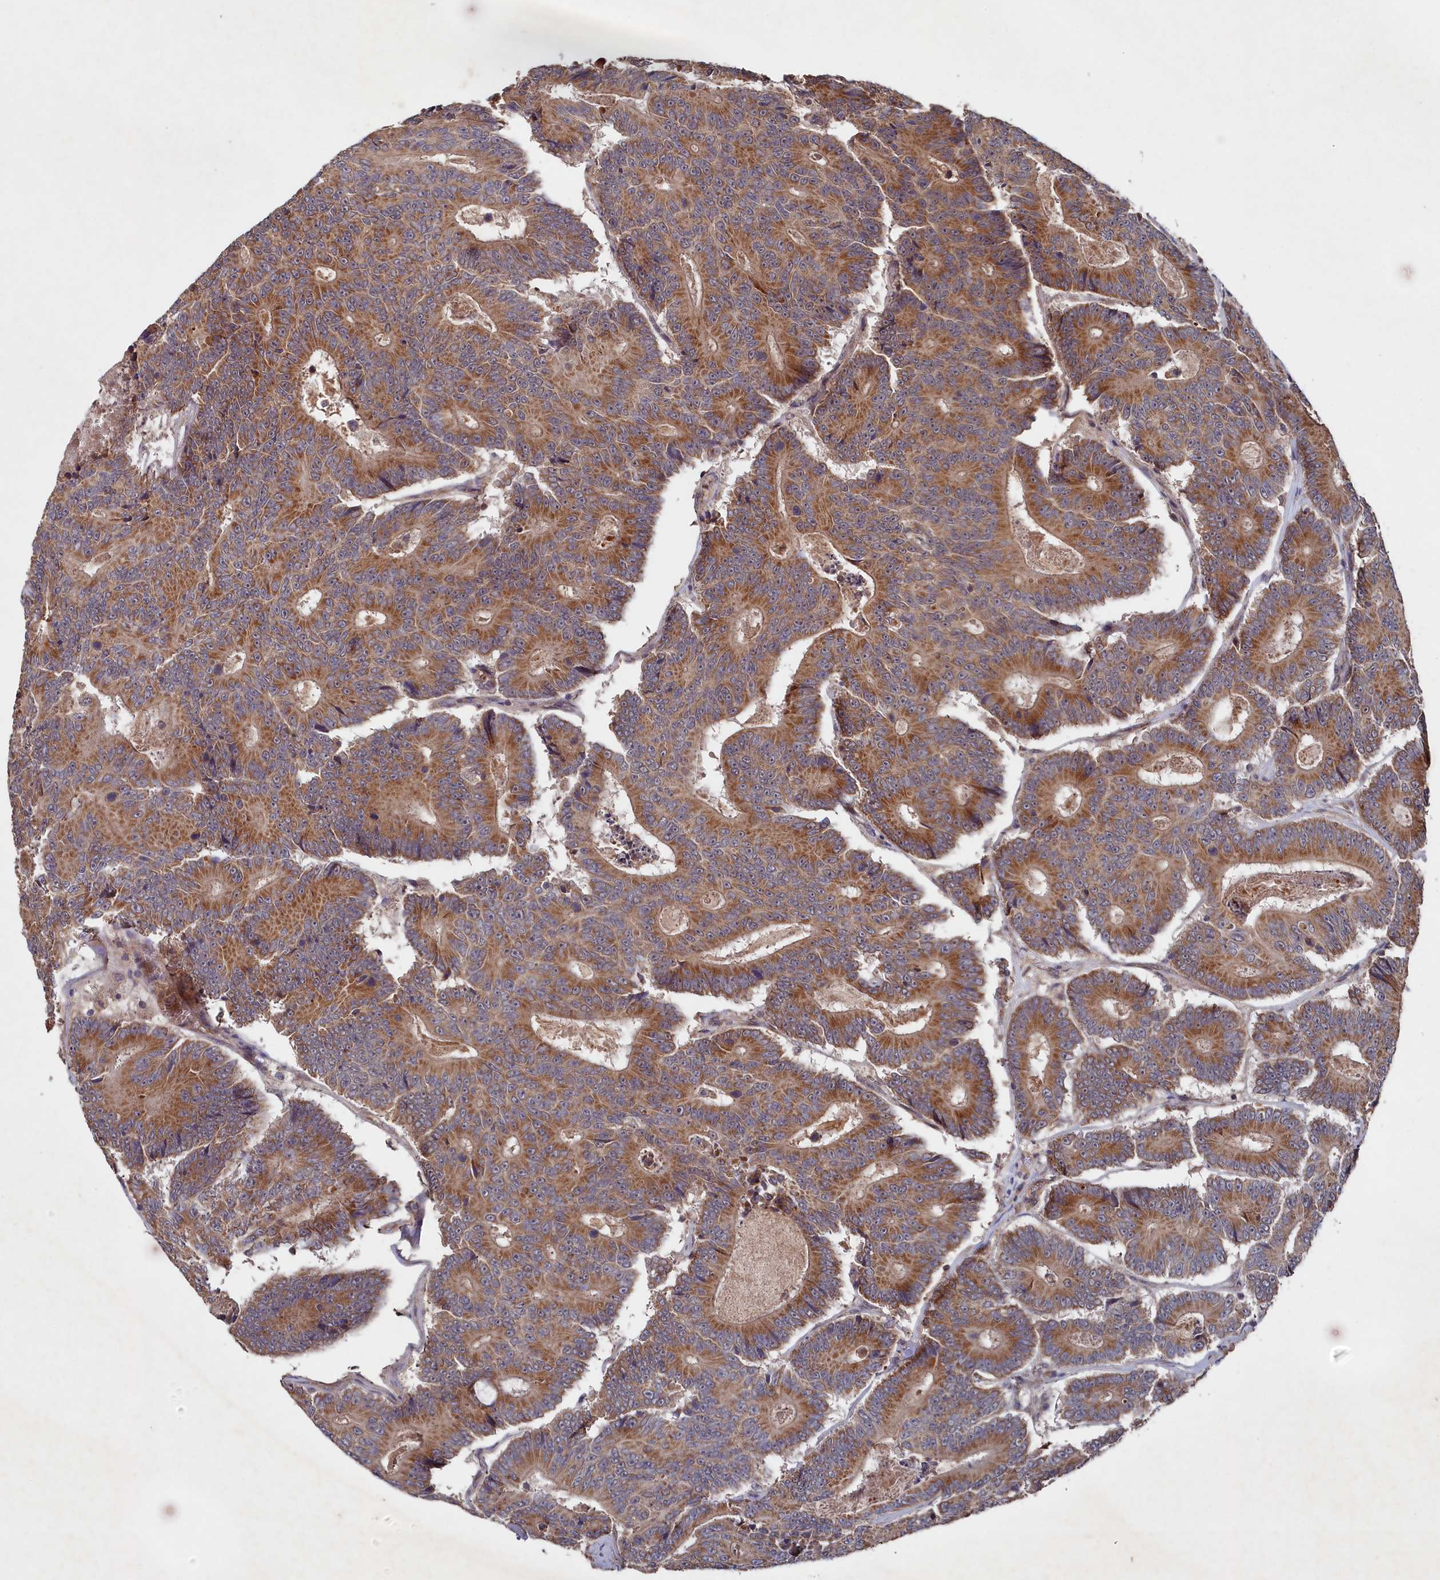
{"staining": {"intensity": "moderate", "quantity": ">75%", "location": "cytoplasmic/membranous"}, "tissue": "colorectal cancer", "cell_type": "Tumor cells", "image_type": "cancer", "snomed": [{"axis": "morphology", "description": "Adenocarcinoma, NOS"}, {"axis": "topography", "description": "Colon"}], "caption": "Immunohistochemistry image of adenocarcinoma (colorectal) stained for a protein (brown), which shows medium levels of moderate cytoplasmic/membranous expression in approximately >75% of tumor cells.", "gene": "SUPV3L1", "patient": {"sex": "male", "age": 83}}